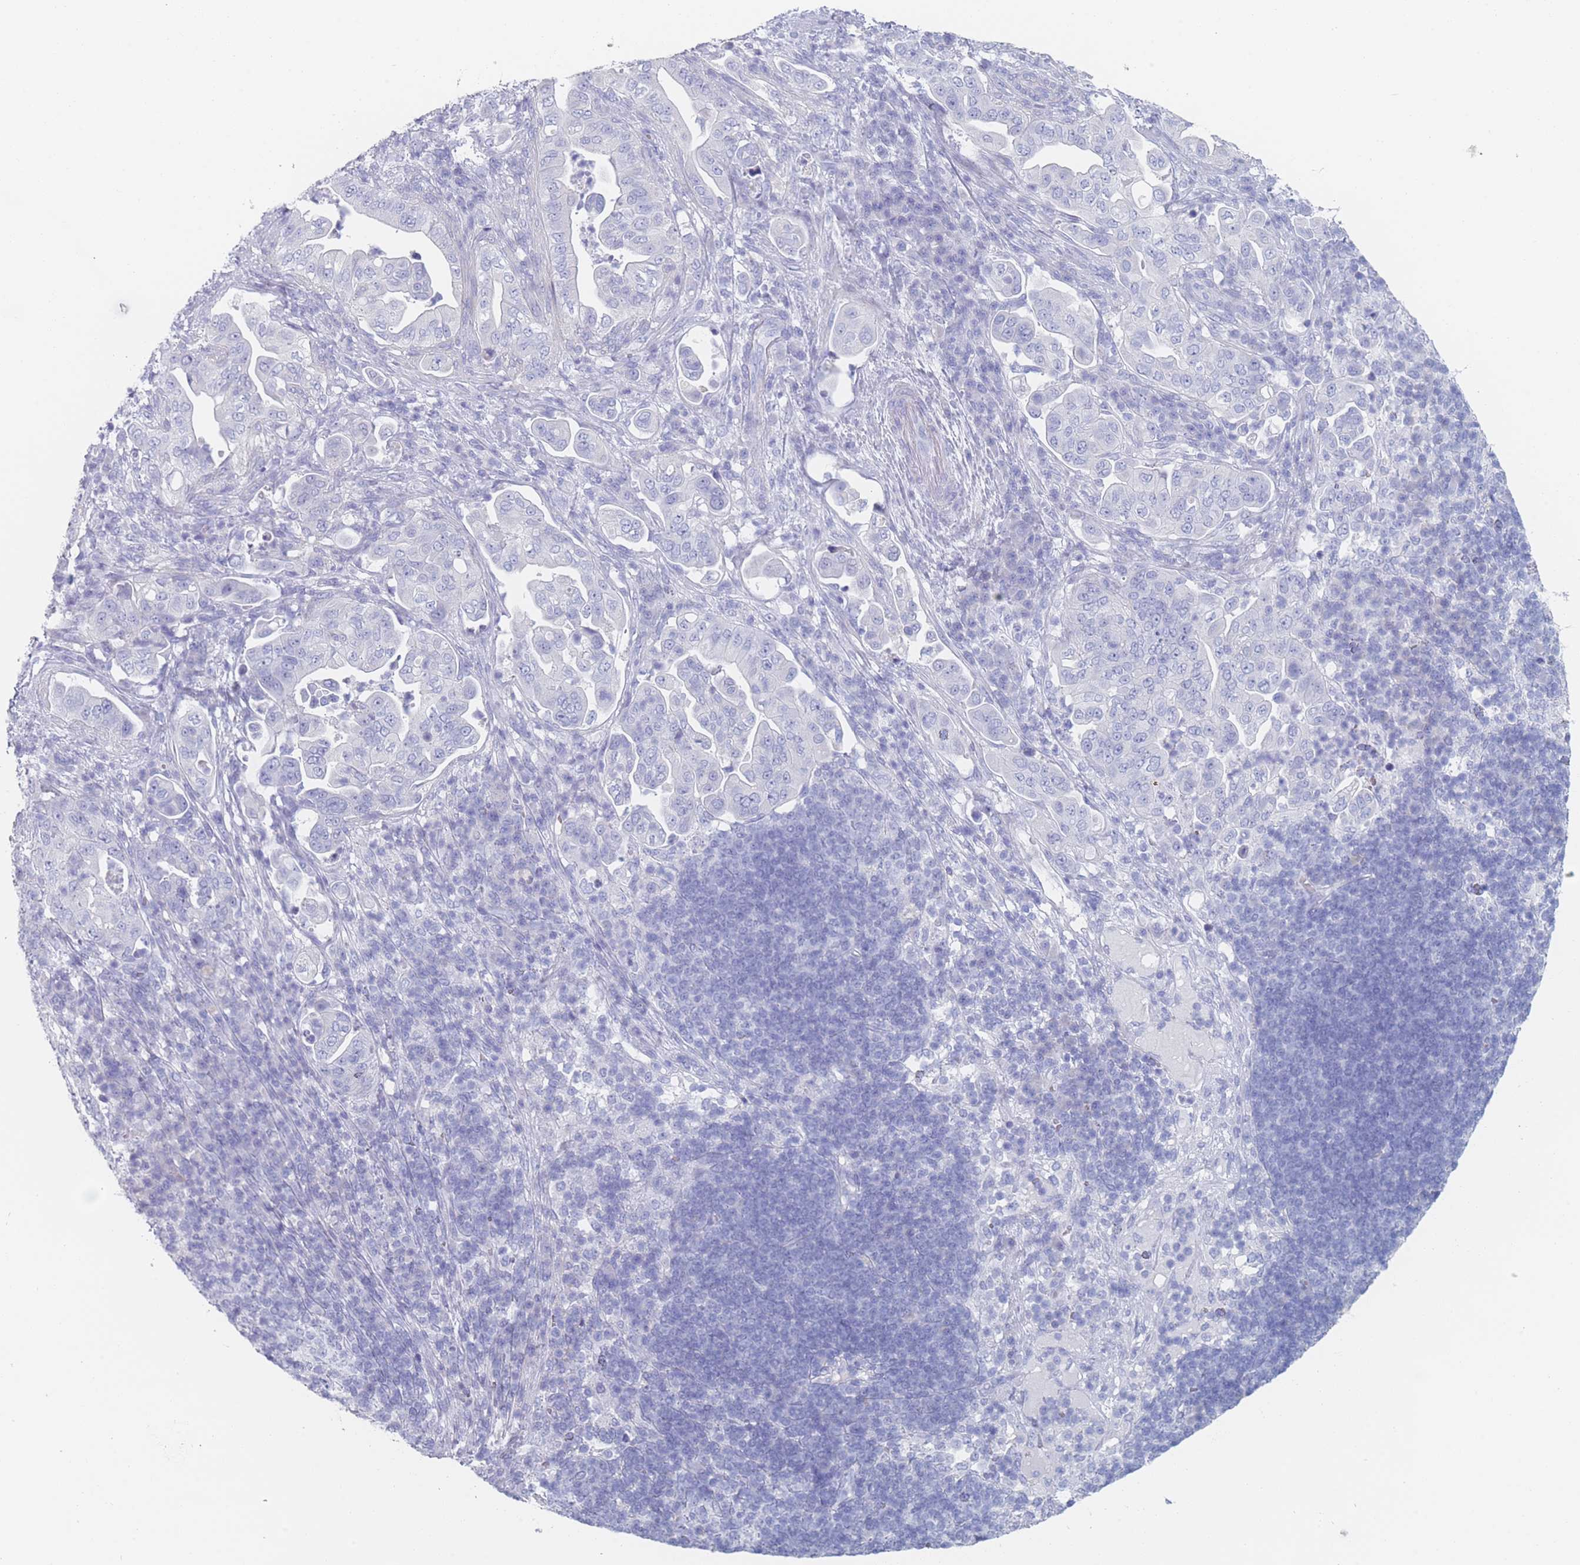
{"staining": {"intensity": "negative", "quantity": "none", "location": "none"}, "tissue": "pancreatic cancer", "cell_type": "Tumor cells", "image_type": "cancer", "snomed": [{"axis": "morphology", "description": "Adenocarcinoma, NOS"}, {"axis": "topography", "description": "Pancreas"}], "caption": "The immunohistochemistry (IHC) photomicrograph has no significant staining in tumor cells of pancreatic cancer (adenocarcinoma) tissue.", "gene": "OR5D16", "patient": {"sex": "female", "age": 63}}